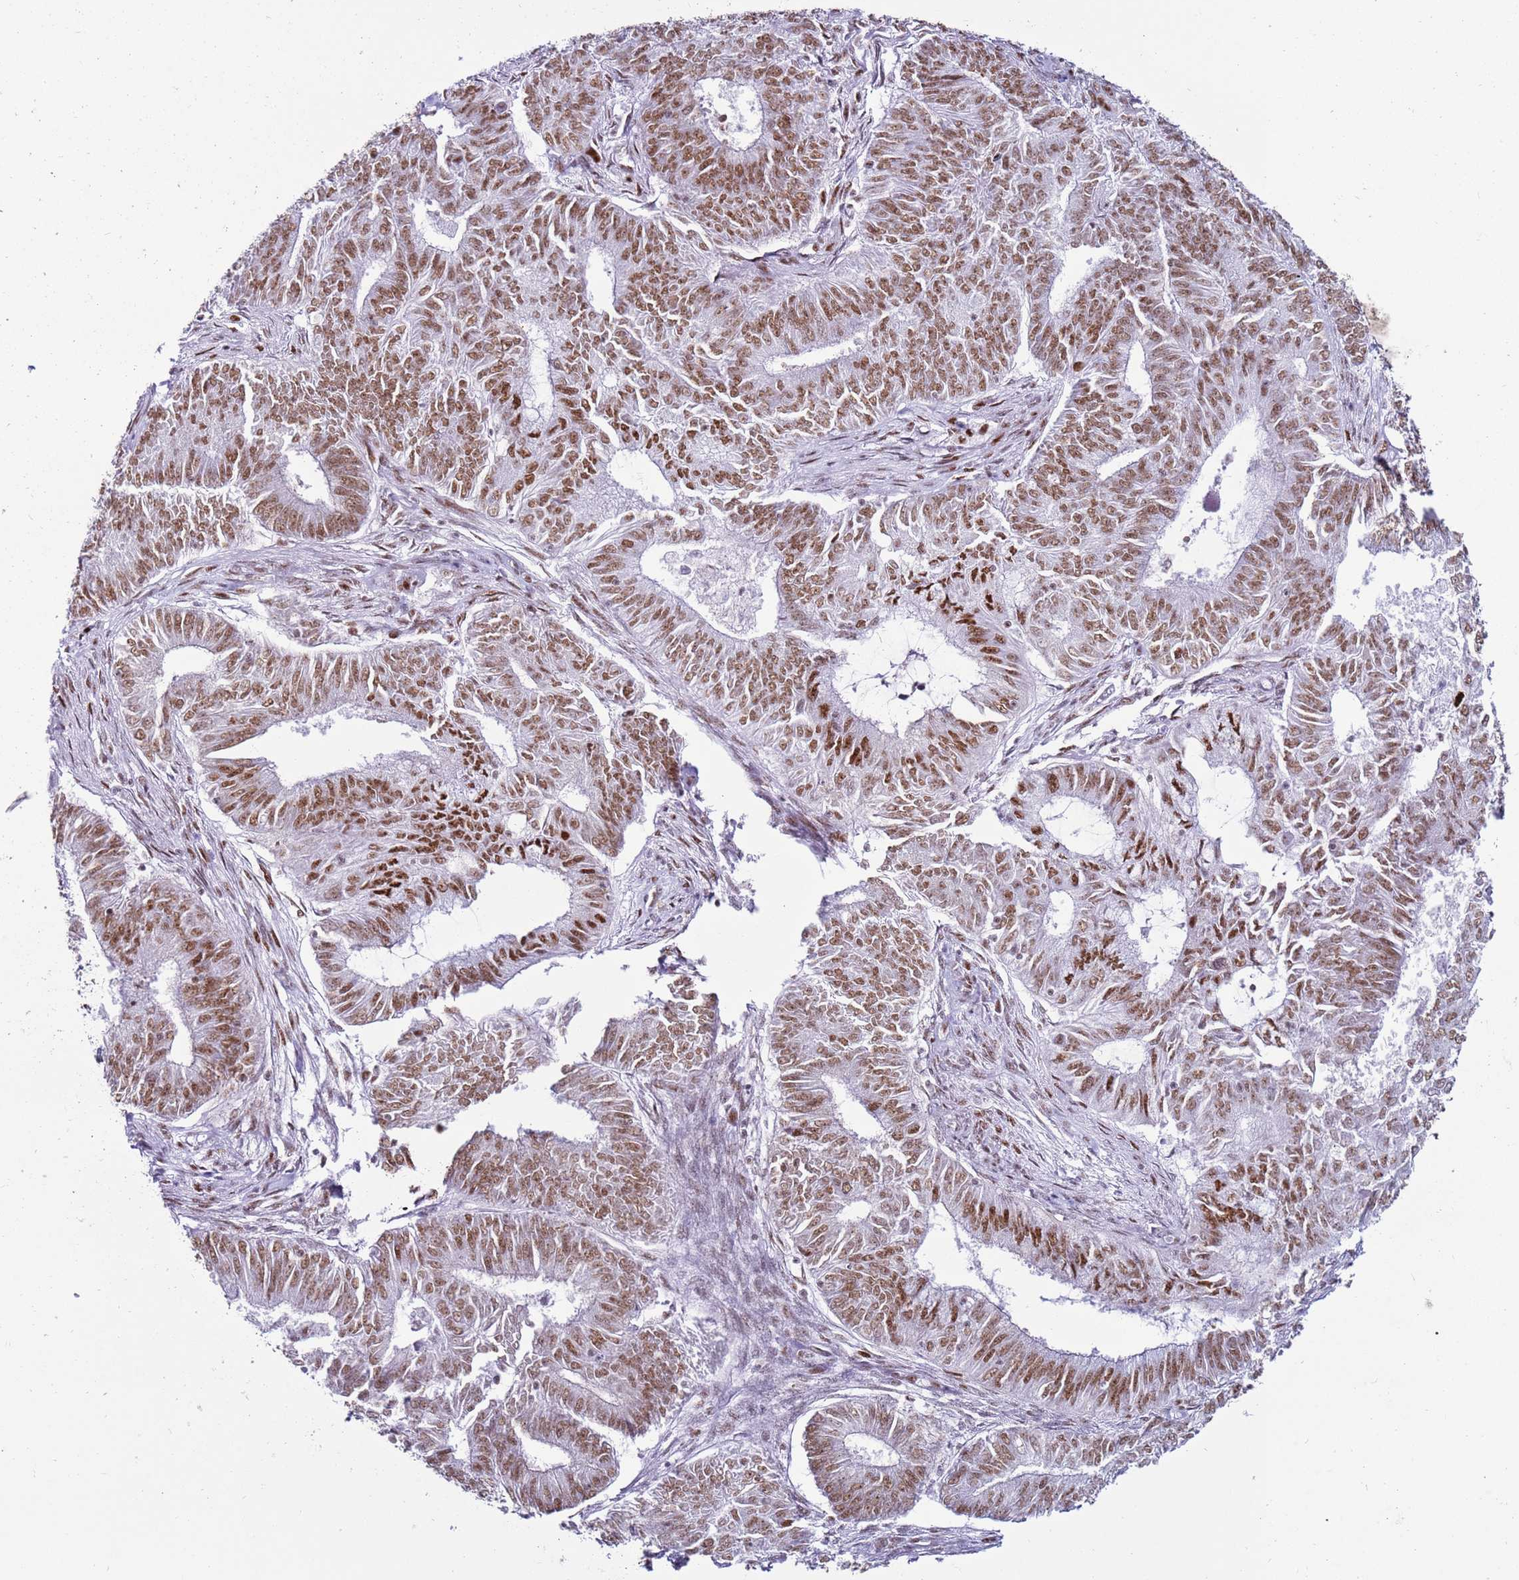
{"staining": {"intensity": "moderate", "quantity": ">75%", "location": "nuclear"}, "tissue": "endometrial cancer", "cell_type": "Tumor cells", "image_type": "cancer", "snomed": [{"axis": "morphology", "description": "Adenocarcinoma, NOS"}, {"axis": "topography", "description": "Endometrium"}], "caption": "Brown immunohistochemical staining in human endometrial adenocarcinoma demonstrates moderate nuclear positivity in approximately >75% of tumor cells. The protein is stained brown, and the nuclei are stained in blue (DAB IHC with brightfield microscopy, high magnification).", "gene": "KPNA4", "patient": {"sex": "female", "age": 62}}